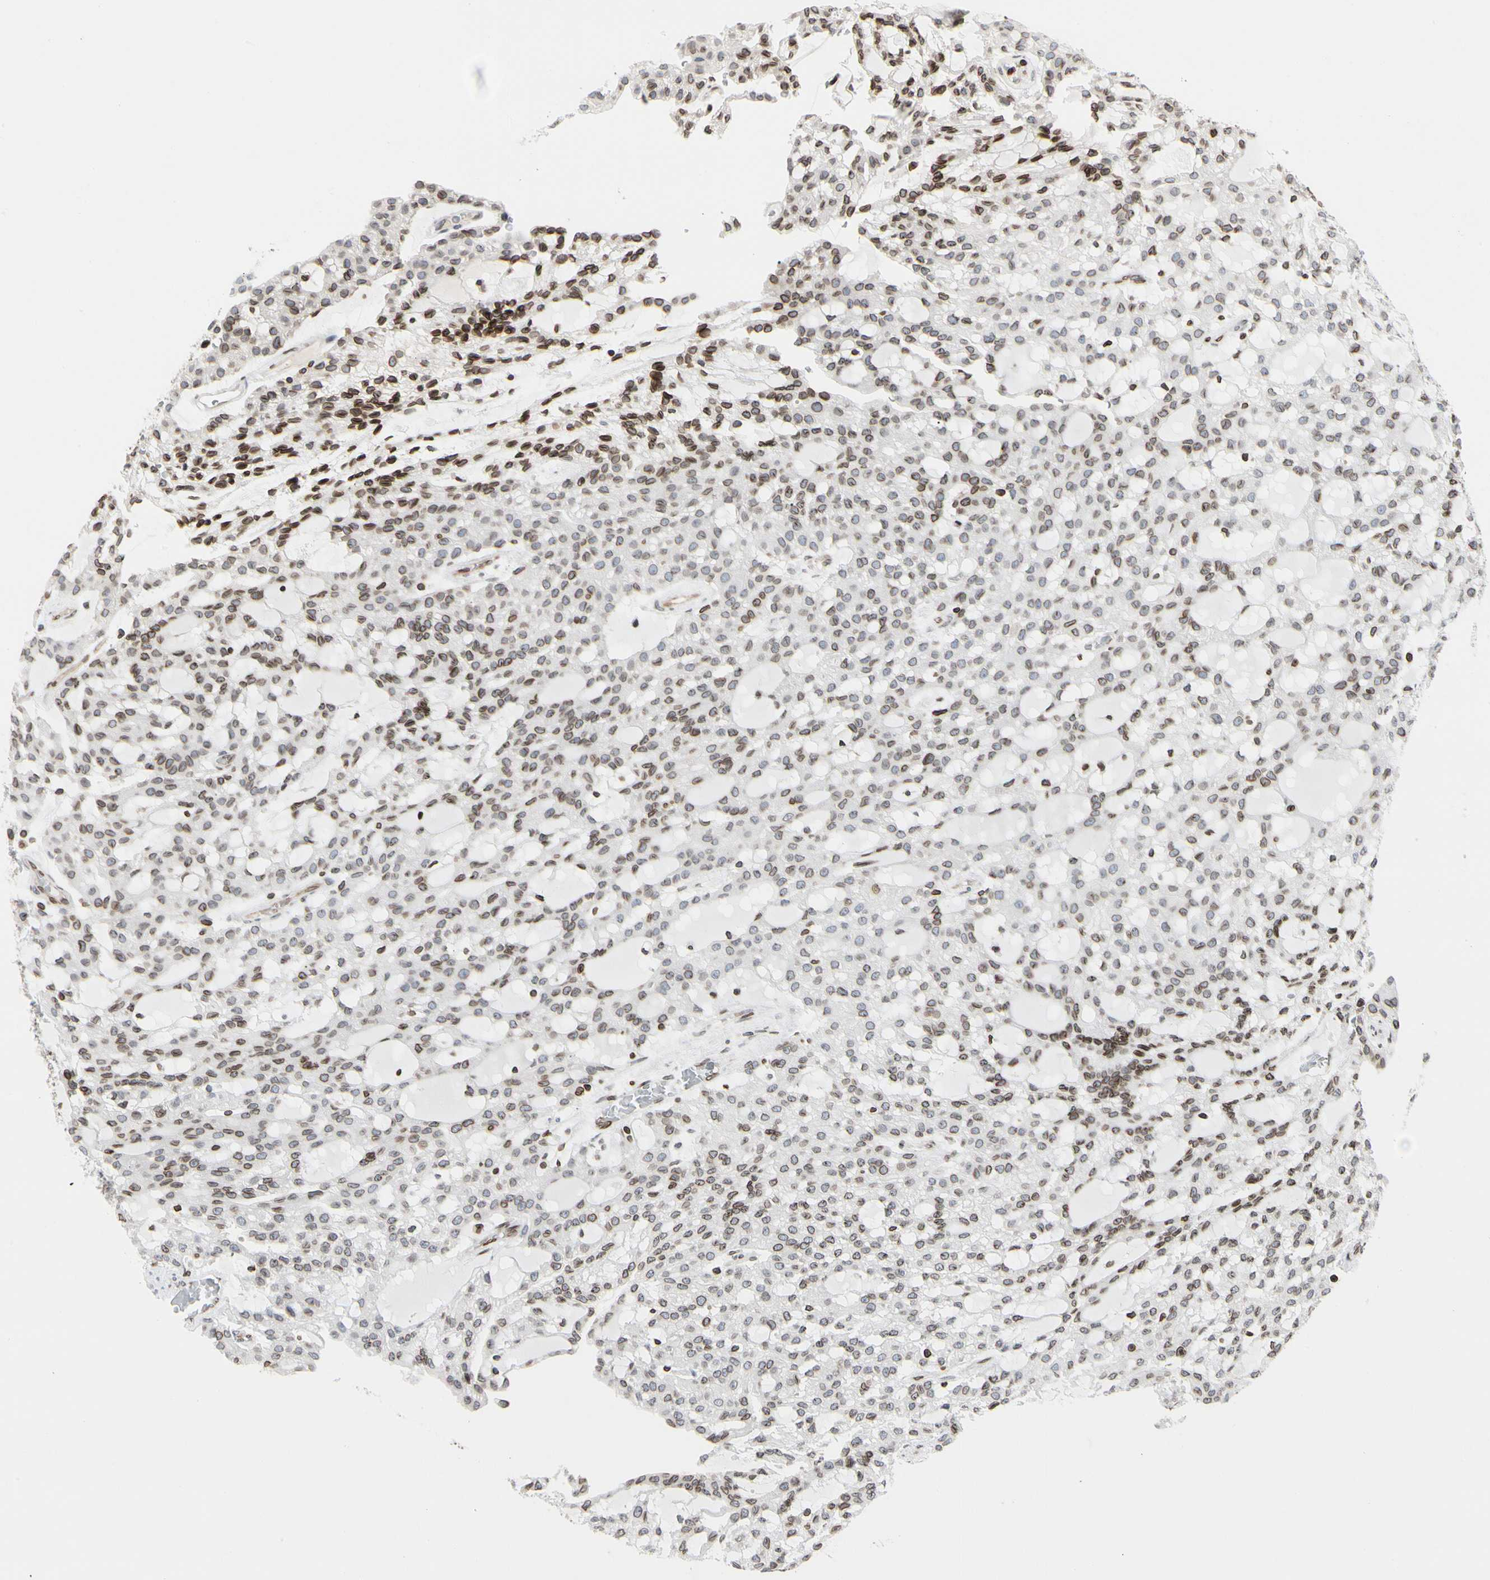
{"staining": {"intensity": "moderate", "quantity": "25%-75%", "location": "cytoplasmic/membranous,nuclear"}, "tissue": "renal cancer", "cell_type": "Tumor cells", "image_type": "cancer", "snomed": [{"axis": "morphology", "description": "Adenocarcinoma, NOS"}, {"axis": "topography", "description": "Kidney"}], "caption": "Protein expression analysis of renal adenocarcinoma exhibits moderate cytoplasmic/membranous and nuclear expression in about 25%-75% of tumor cells.", "gene": "TMPO", "patient": {"sex": "male", "age": 63}}